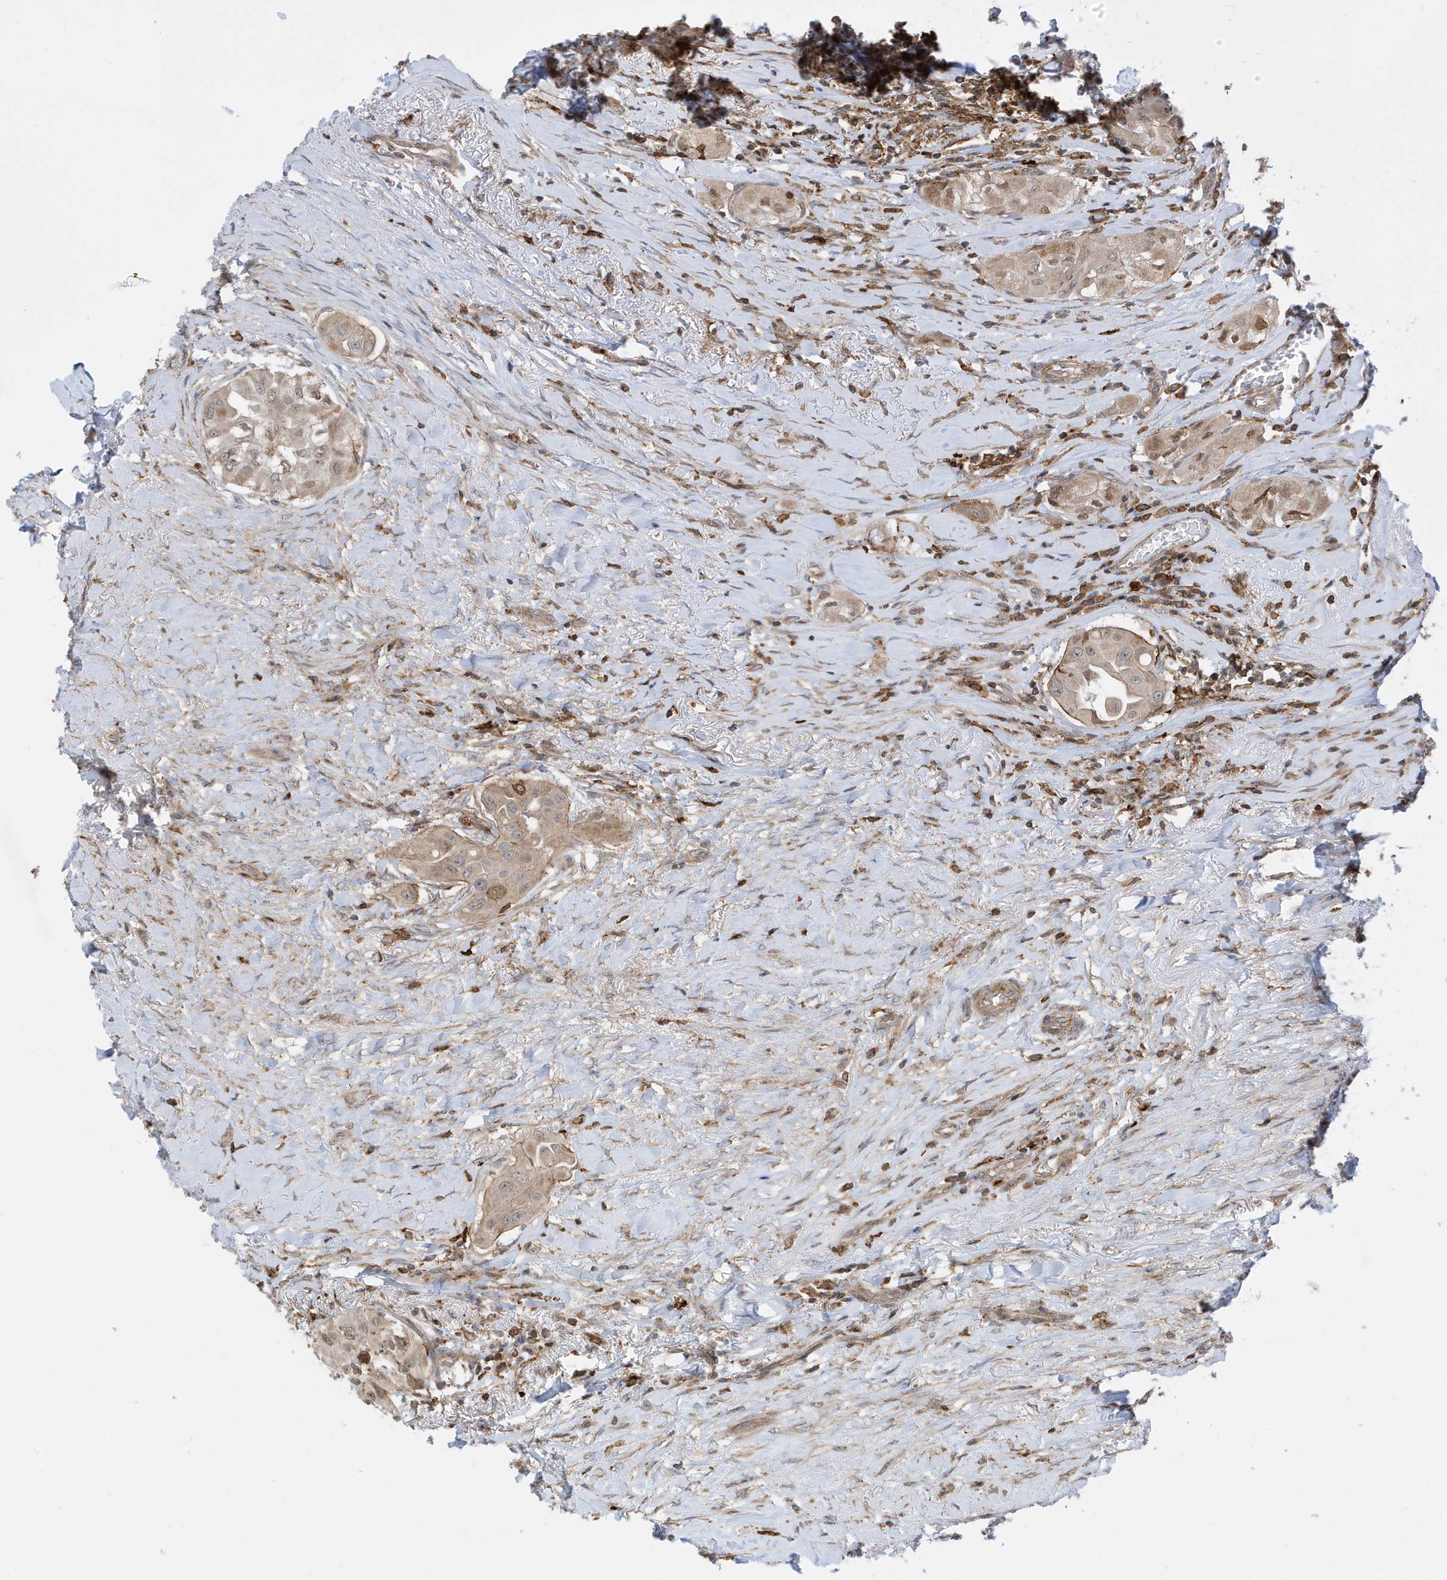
{"staining": {"intensity": "weak", "quantity": ">75%", "location": "cytoplasmic/membranous,nuclear"}, "tissue": "thyroid cancer", "cell_type": "Tumor cells", "image_type": "cancer", "snomed": [{"axis": "morphology", "description": "Papillary adenocarcinoma, NOS"}, {"axis": "topography", "description": "Thyroid gland"}], "caption": "Brown immunohistochemical staining in thyroid cancer (papillary adenocarcinoma) reveals weak cytoplasmic/membranous and nuclear positivity in approximately >75% of tumor cells.", "gene": "TATDN3", "patient": {"sex": "female", "age": 59}}